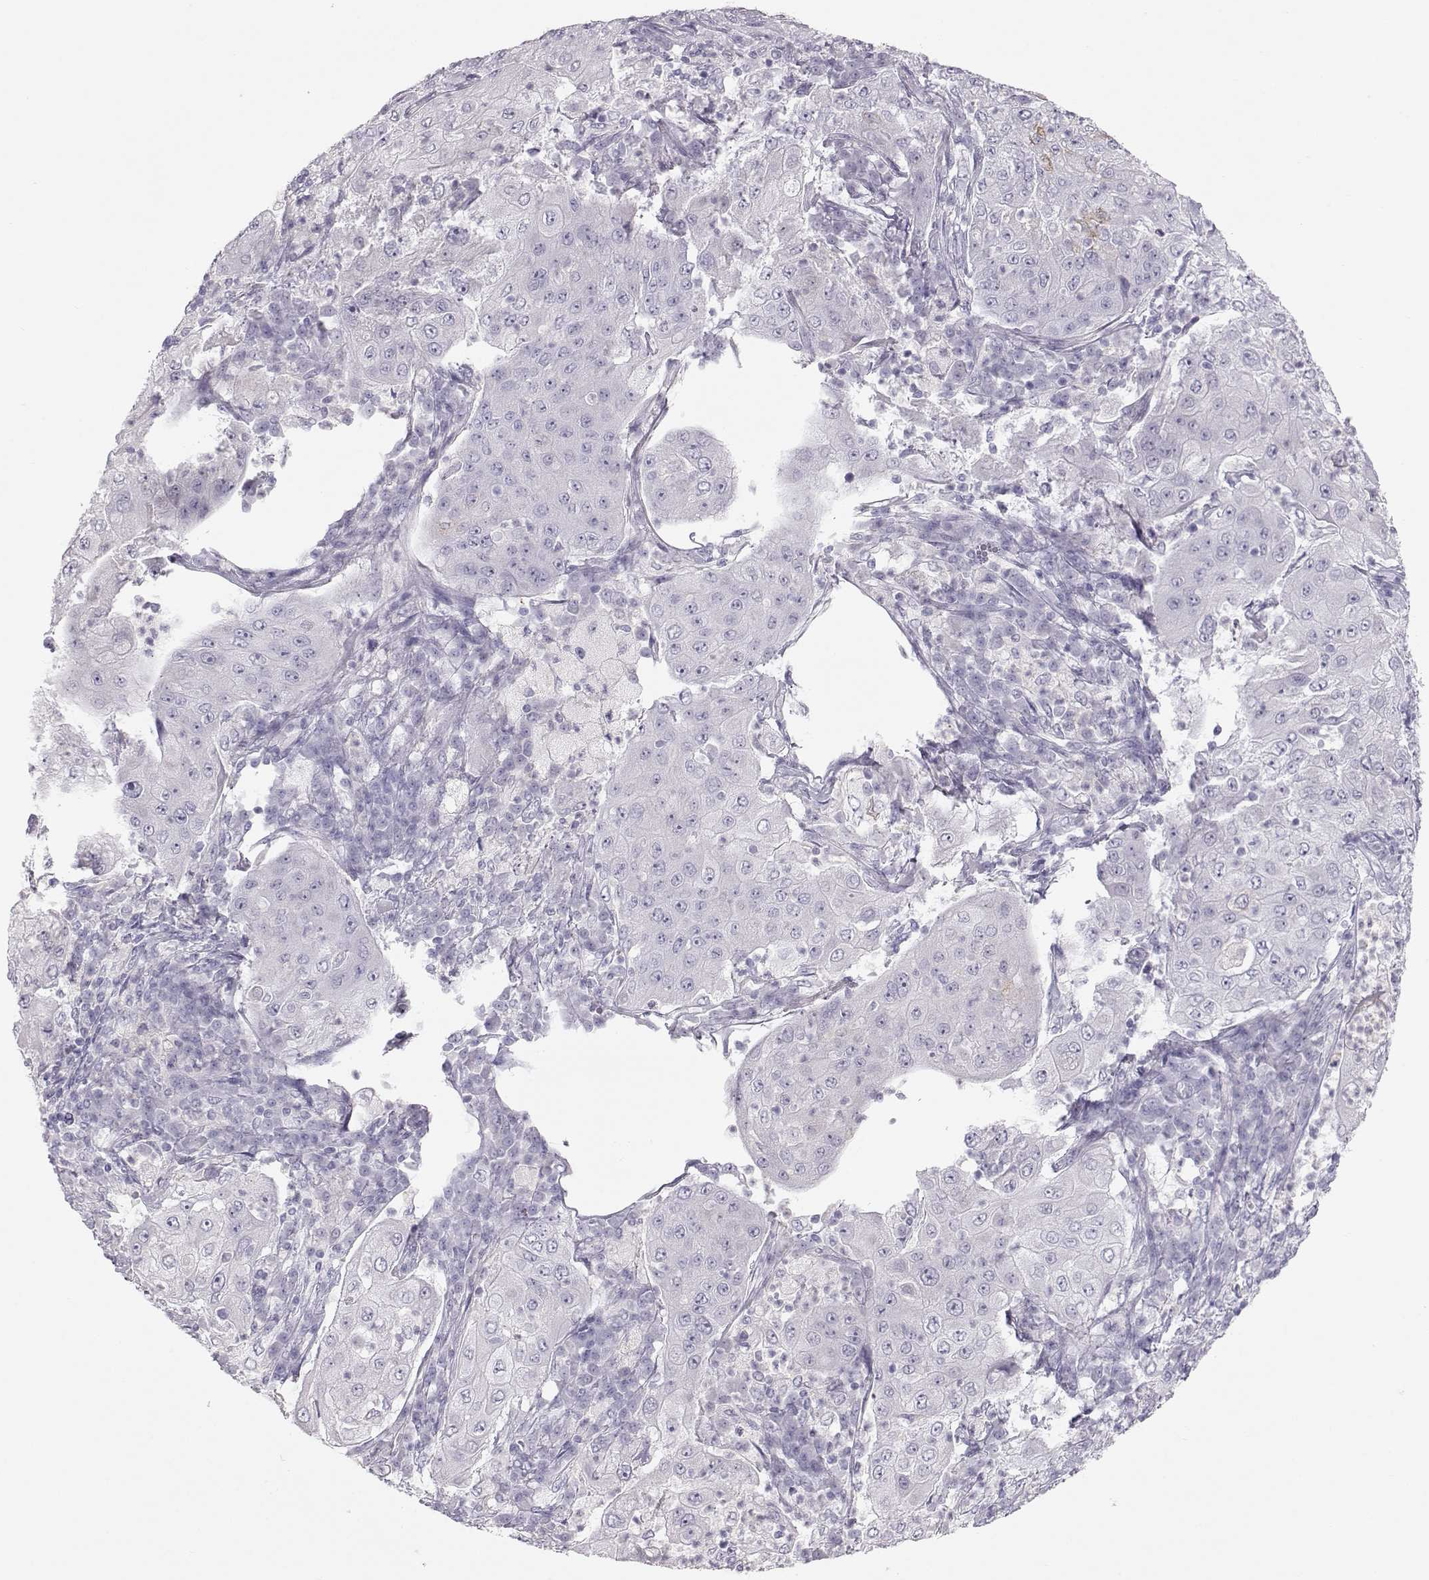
{"staining": {"intensity": "negative", "quantity": "none", "location": "none"}, "tissue": "lung cancer", "cell_type": "Tumor cells", "image_type": "cancer", "snomed": [{"axis": "morphology", "description": "Squamous cell carcinoma, NOS"}, {"axis": "topography", "description": "Lung"}], "caption": "The micrograph shows no significant positivity in tumor cells of lung cancer.", "gene": "MIP", "patient": {"sex": "female", "age": 59}}